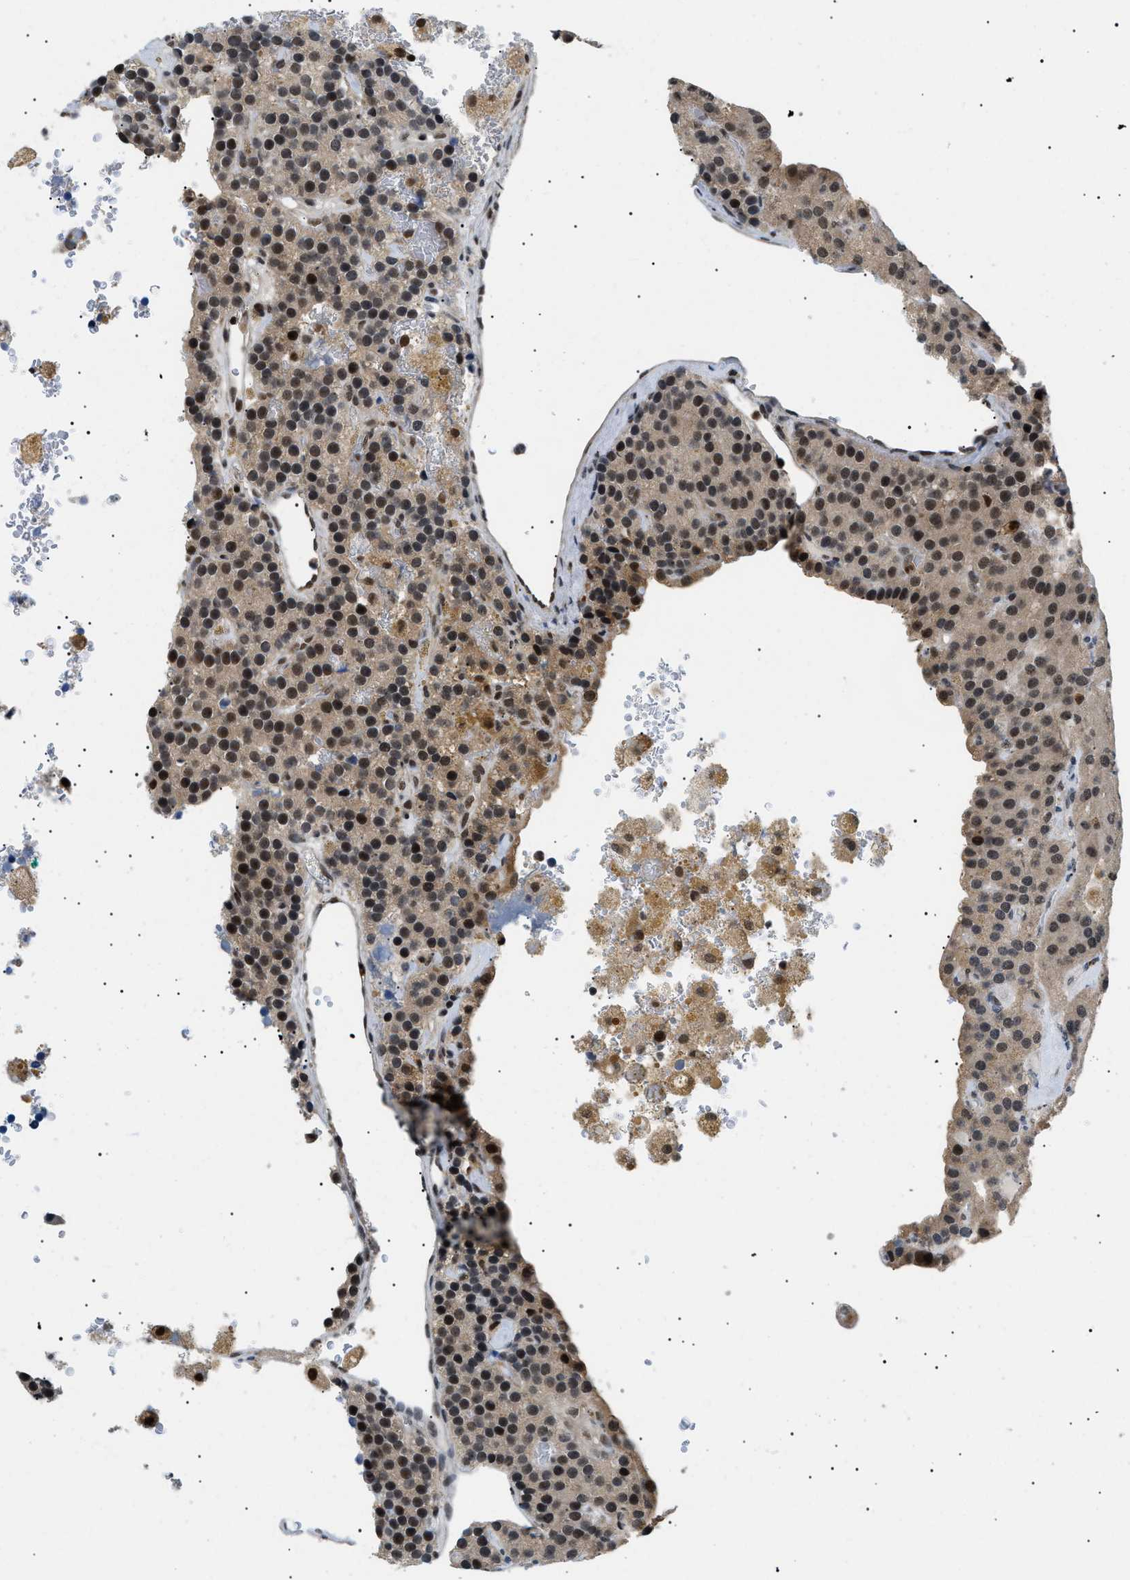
{"staining": {"intensity": "strong", "quantity": ">75%", "location": "cytoplasmic/membranous,nuclear"}, "tissue": "parathyroid gland", "cell_type": "Glandular cells", "image_type": "normal", "snomed": [{"axis": "morphology", "description": "Normal tissue, NOS"}, {"axis": "morphology", "description": "Adenoma, NOS"}, {"axis": "topography", "description": "Parathyroid gland"}], "caption": "Glandular cells display strong cytoplasmic/membranous,nuclear expression in about >75% of cells in unremarkable parathyroid gland.", "gene": "RBM15", "patient": {"sex": "female", "age": 86}}